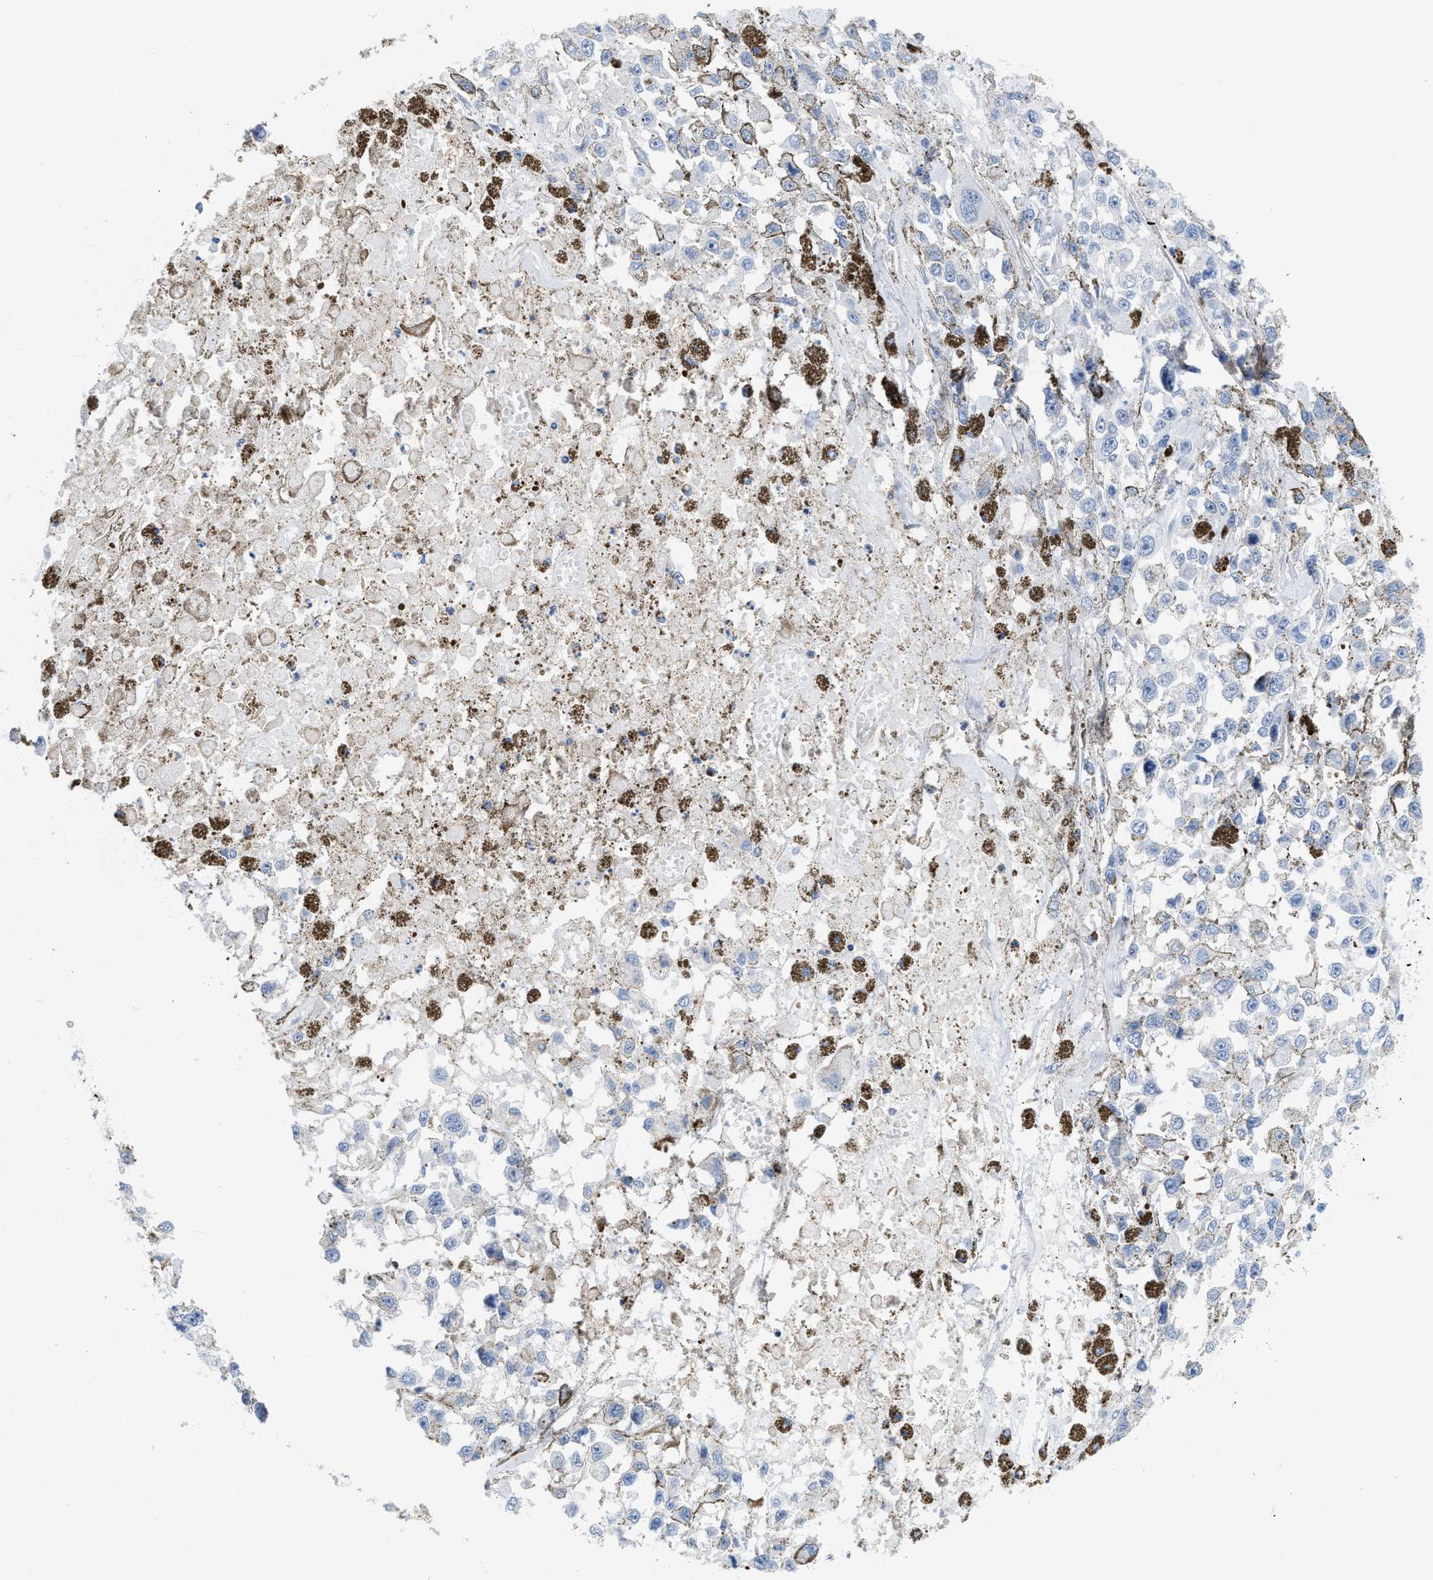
{"staining": {"intensity": "negative", "quantity": "none", "location": "none"}, "tissue": "melanoma", "cell_type": "Tumor cells", "image_type": "cancer", "snomed": [{"axis": "morphology", "description": "Malignant melanoma, Metastatic site"}, {"axis": "topography", "description": "Lymph node"}], "caption": "Immunohistochemical staining of malignant melanoma (metastatic site) reveals no significant positivity in tumor cells.", "gene": "CR1", "patient": {"sex": "male", "age": 59}}